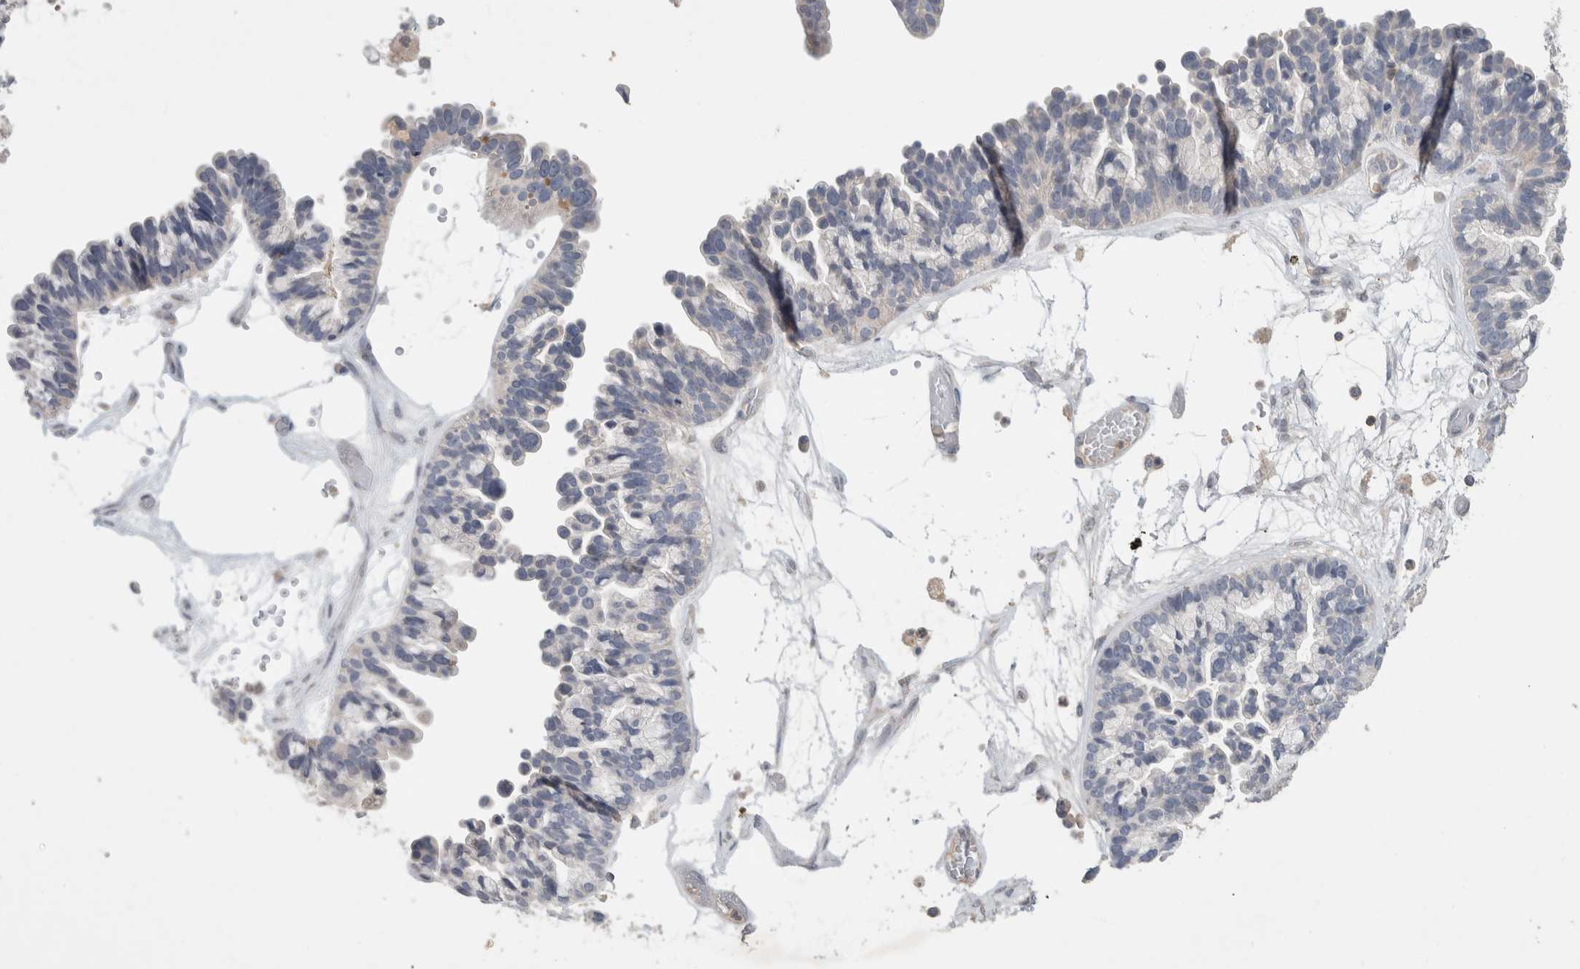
{"staining": {"intensity": "negative", "quantity": "none", "location": "none"}, "tissue": "ovarian cancer", "cell_type": "Tumor cells", "image_type": "cancer", "snomed": [{"axis": "morphology", "description": "Cystadenocarcinoma, serous, NOS"}, {"axis": "topography", "description": "Ovary"}], "caption": "Protein analysis of ovarian serous cystadenocarcinoma reveals no significant expression in tumor cells.", "gene": "GFRA2", "patient": {"sex": "female", "age": 56}}